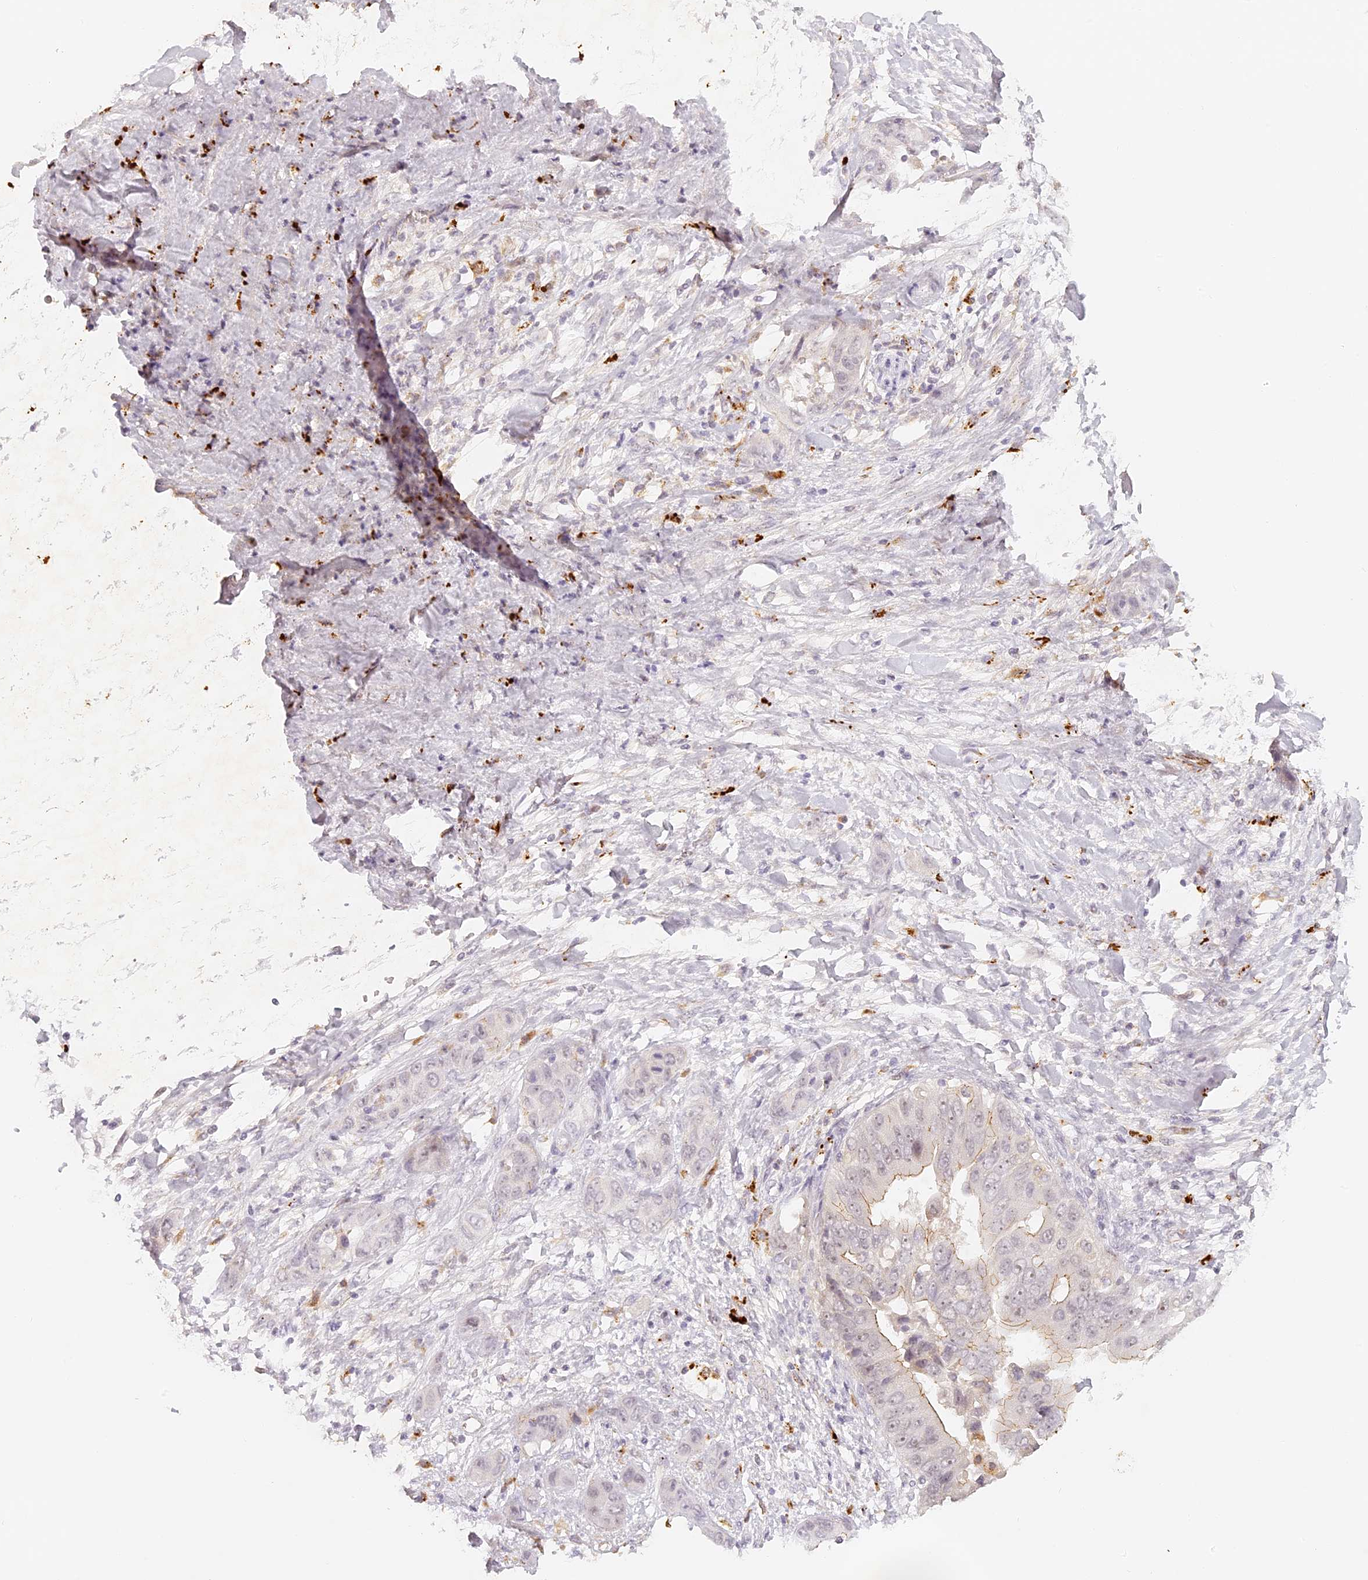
{"staining": {"intensity": "moderate", "quantity": "<25%", "location": "cytoplasmic/membranous,nuclear"}, "tissue": "liver cancer", "cell_type": "Tumor cells", "image_type": "cancer", "snomed": [{"axis": "morphology", "description": "Cholangiocarcinoma"}, {"axis": "topography", "description": "Liver"}], "caption": "Moderate cytoplasmic/membranous and nuclear positivity for a protein is seen in approximately <25% of tumor cells of liver cancer using IHC.", "gene": "ELL3", "patient": {"sex": "female", "age": 52}}